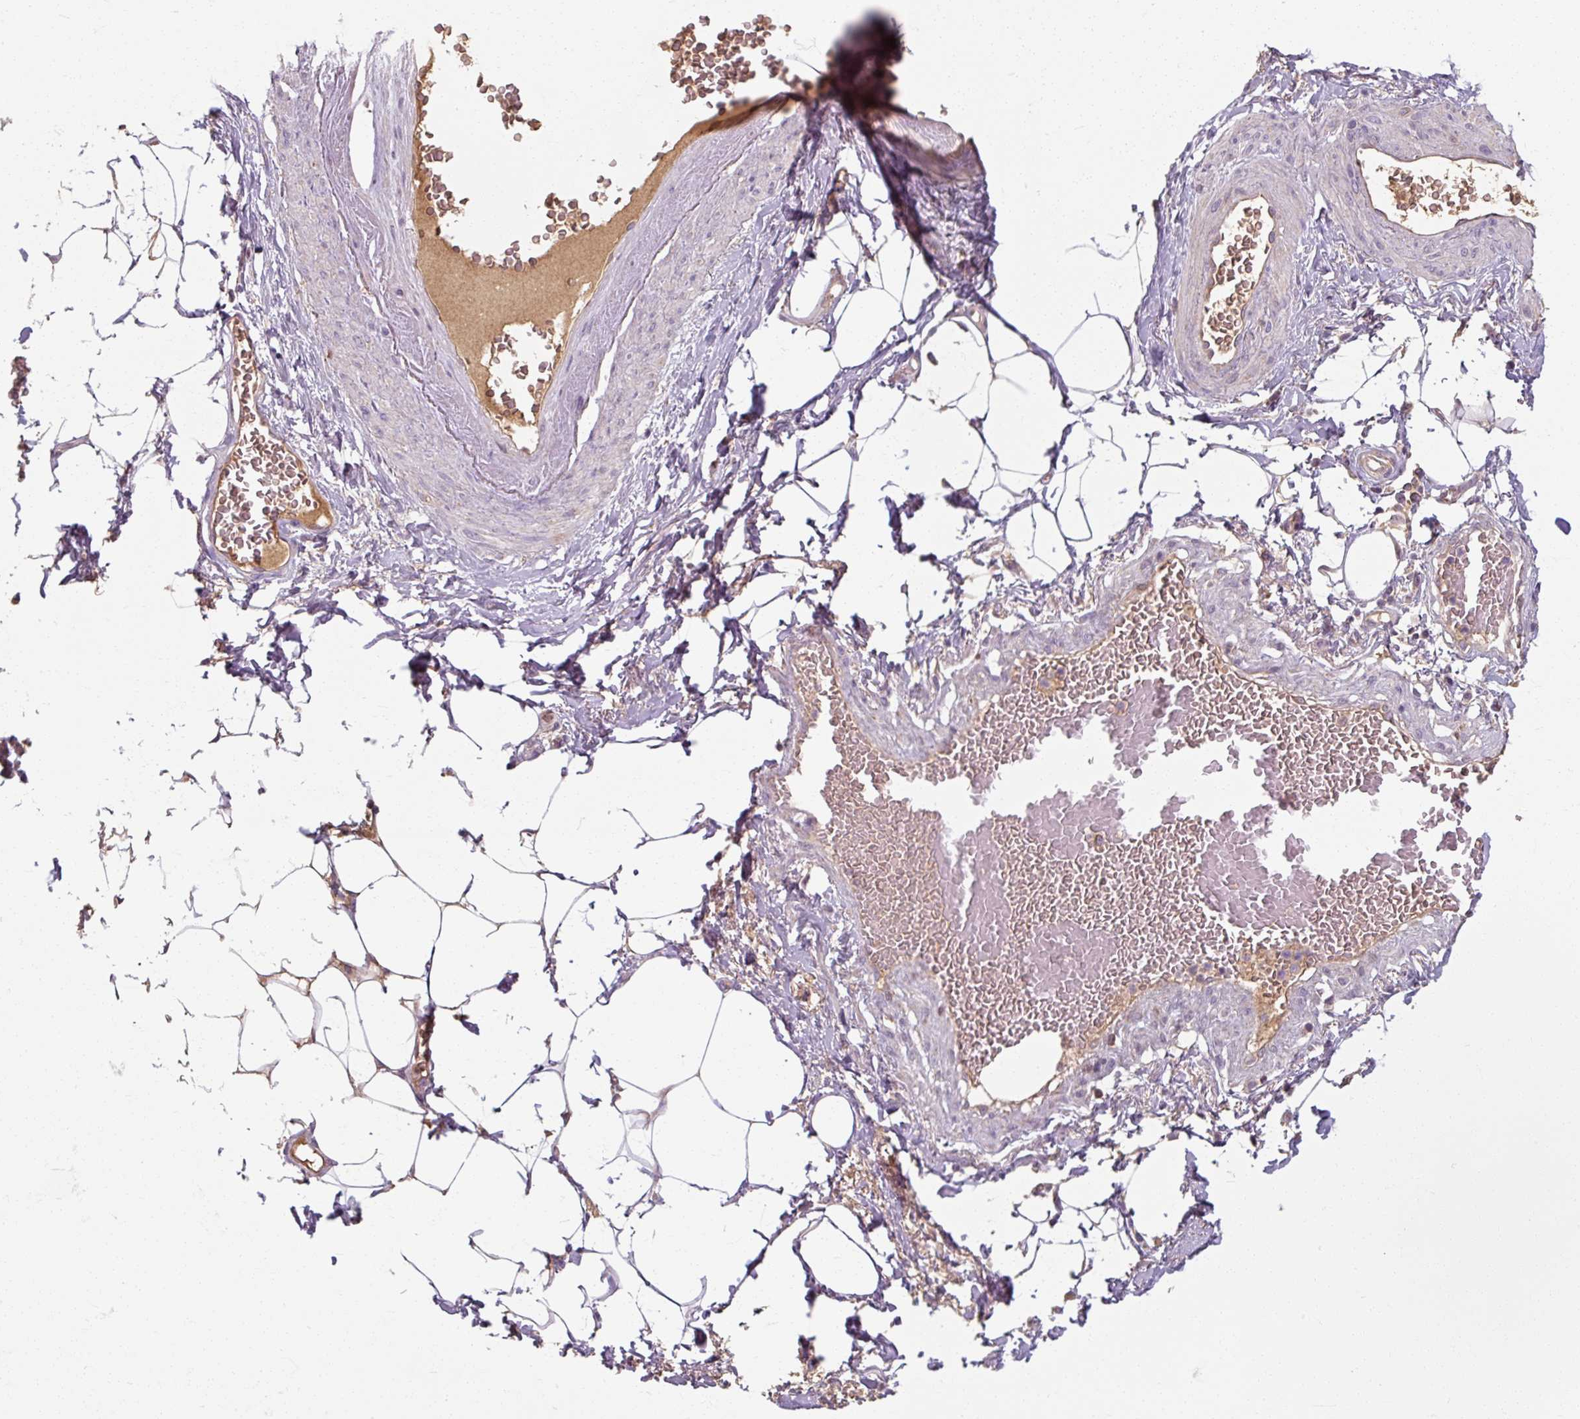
{"staining": {"intensity": "negative", "quantity": "none", "location": "none"}, "tissue": "adipose tissue", "cell_type": "Adipocytes", "image_type": "normal", "snomed": [{"axis": "morphology", "description": "Normal tissue, NOS"}, {"axis": "topography", "description": "Vagina"}, {"axis": "topography", "description": "Peripheral nerve tissue"}], "caption": "Immunohistochemistry of unremarkable human adipose tissue demonstrates no expression in adipocytes. Nuclei are stained in blue.", "gene": "TSEN54", "patient": {"sex": "female", "age": 71}}